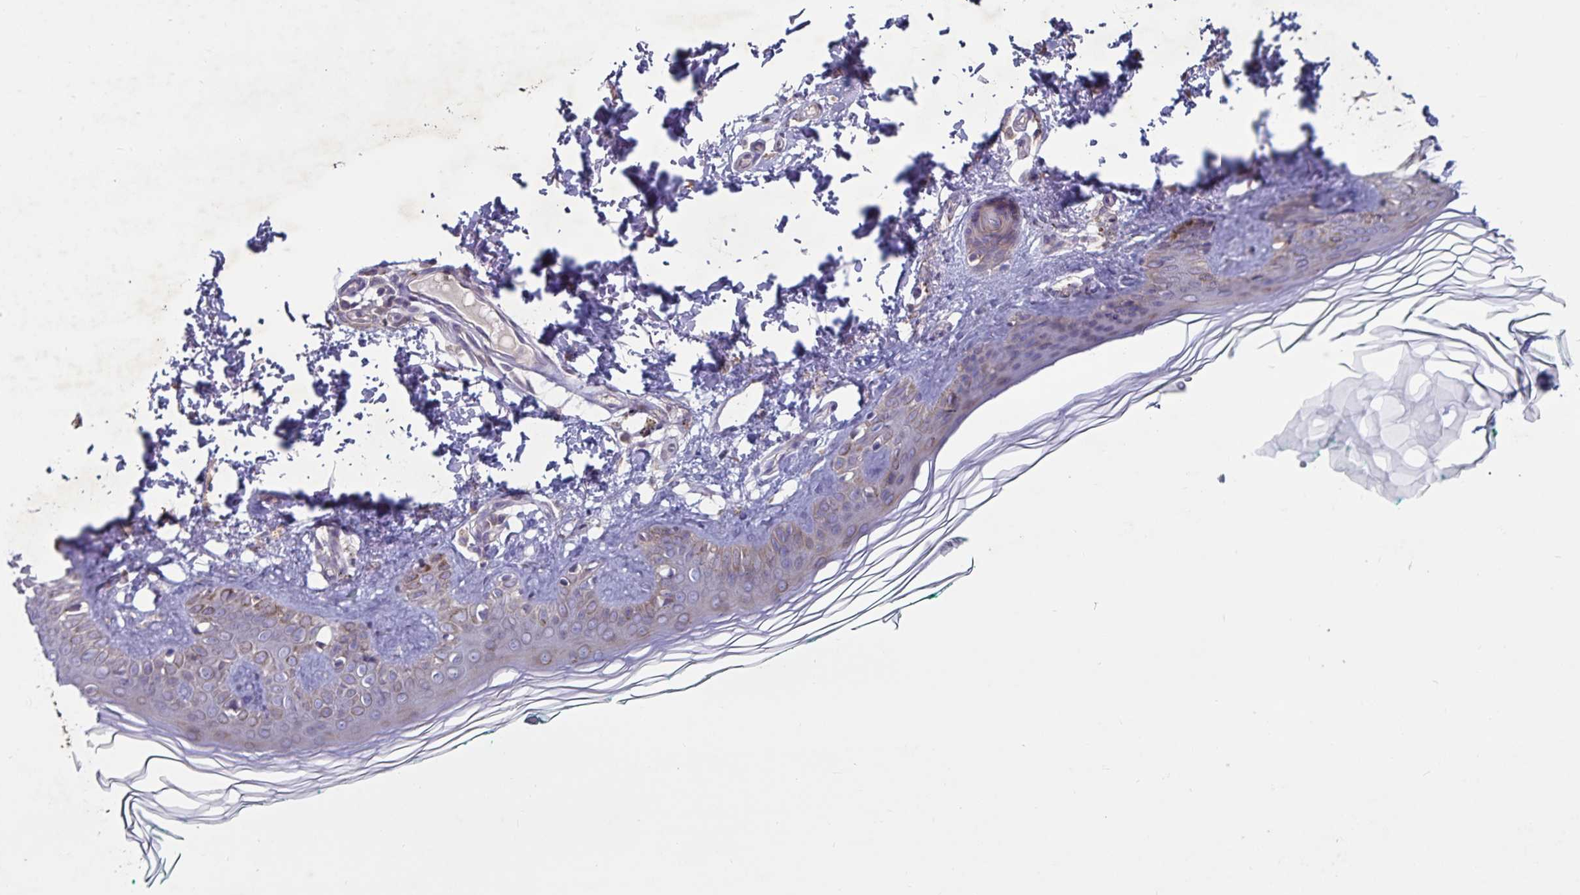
{"staining": {"intensity": "negative", "quantity": "none", "location": "none"}, "tissue": "skin", "cell_type": "Fibroblasts", "image_type": "normal", "snomed": [{"axis": "morphology", "description": "Normal tissue, NOS"}, {"axis": "topography", "description": "Skin"}, {"axis": "topography", "description": "Peripheral nerve tissue"}], "caption": "IHC histopathology image of unremarkable skin stained for a protein (brown), which displays no expression in fibroblasts.", "gene": "FAM120A", "patient": {"sex": "female", "age": 45}}